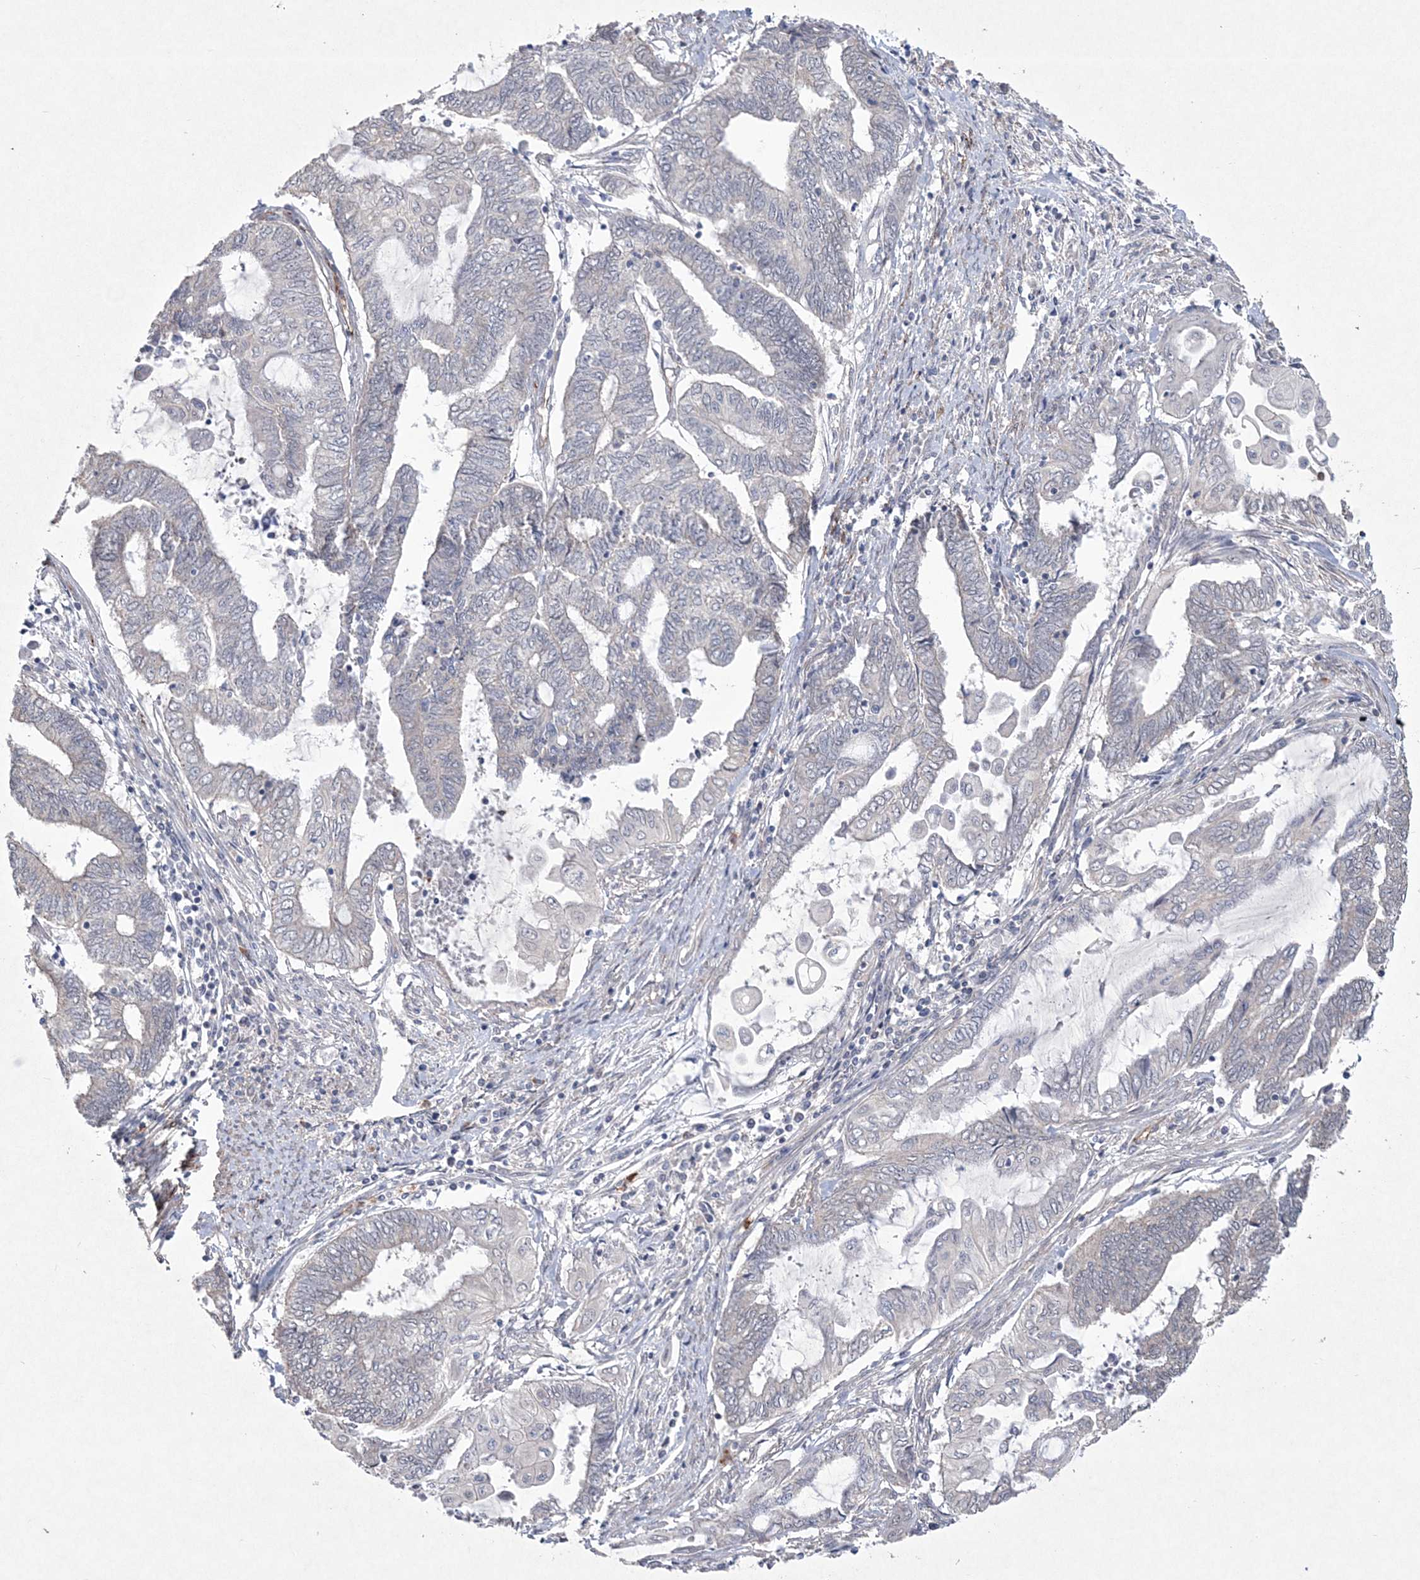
{"staining": {"intensity": "negative", "quantity": "none", "location": "none"}, "tissue": "endometrial cancer", "cell_type": "Tumor cells", "image_type": "cancer", "snomed": [{"axis": "morphology", "description": "Adenocarcinoma, NOS"}, {"axis": "topography", "description": "Uterus"}, {"axis": "topography", "description": "Endometrium"}], "caption": "Adenocarcinoma (endometrial) was stained to show a protein in brown. There is no significant staining in tumor cells. (Stains: DAB immunohistochemistry with hematoxylin counter stain, Microscopy: brightfield microscopy at high magnification).", "gene": "DPCD", "patient": {"sex": "female", "age": 70}}